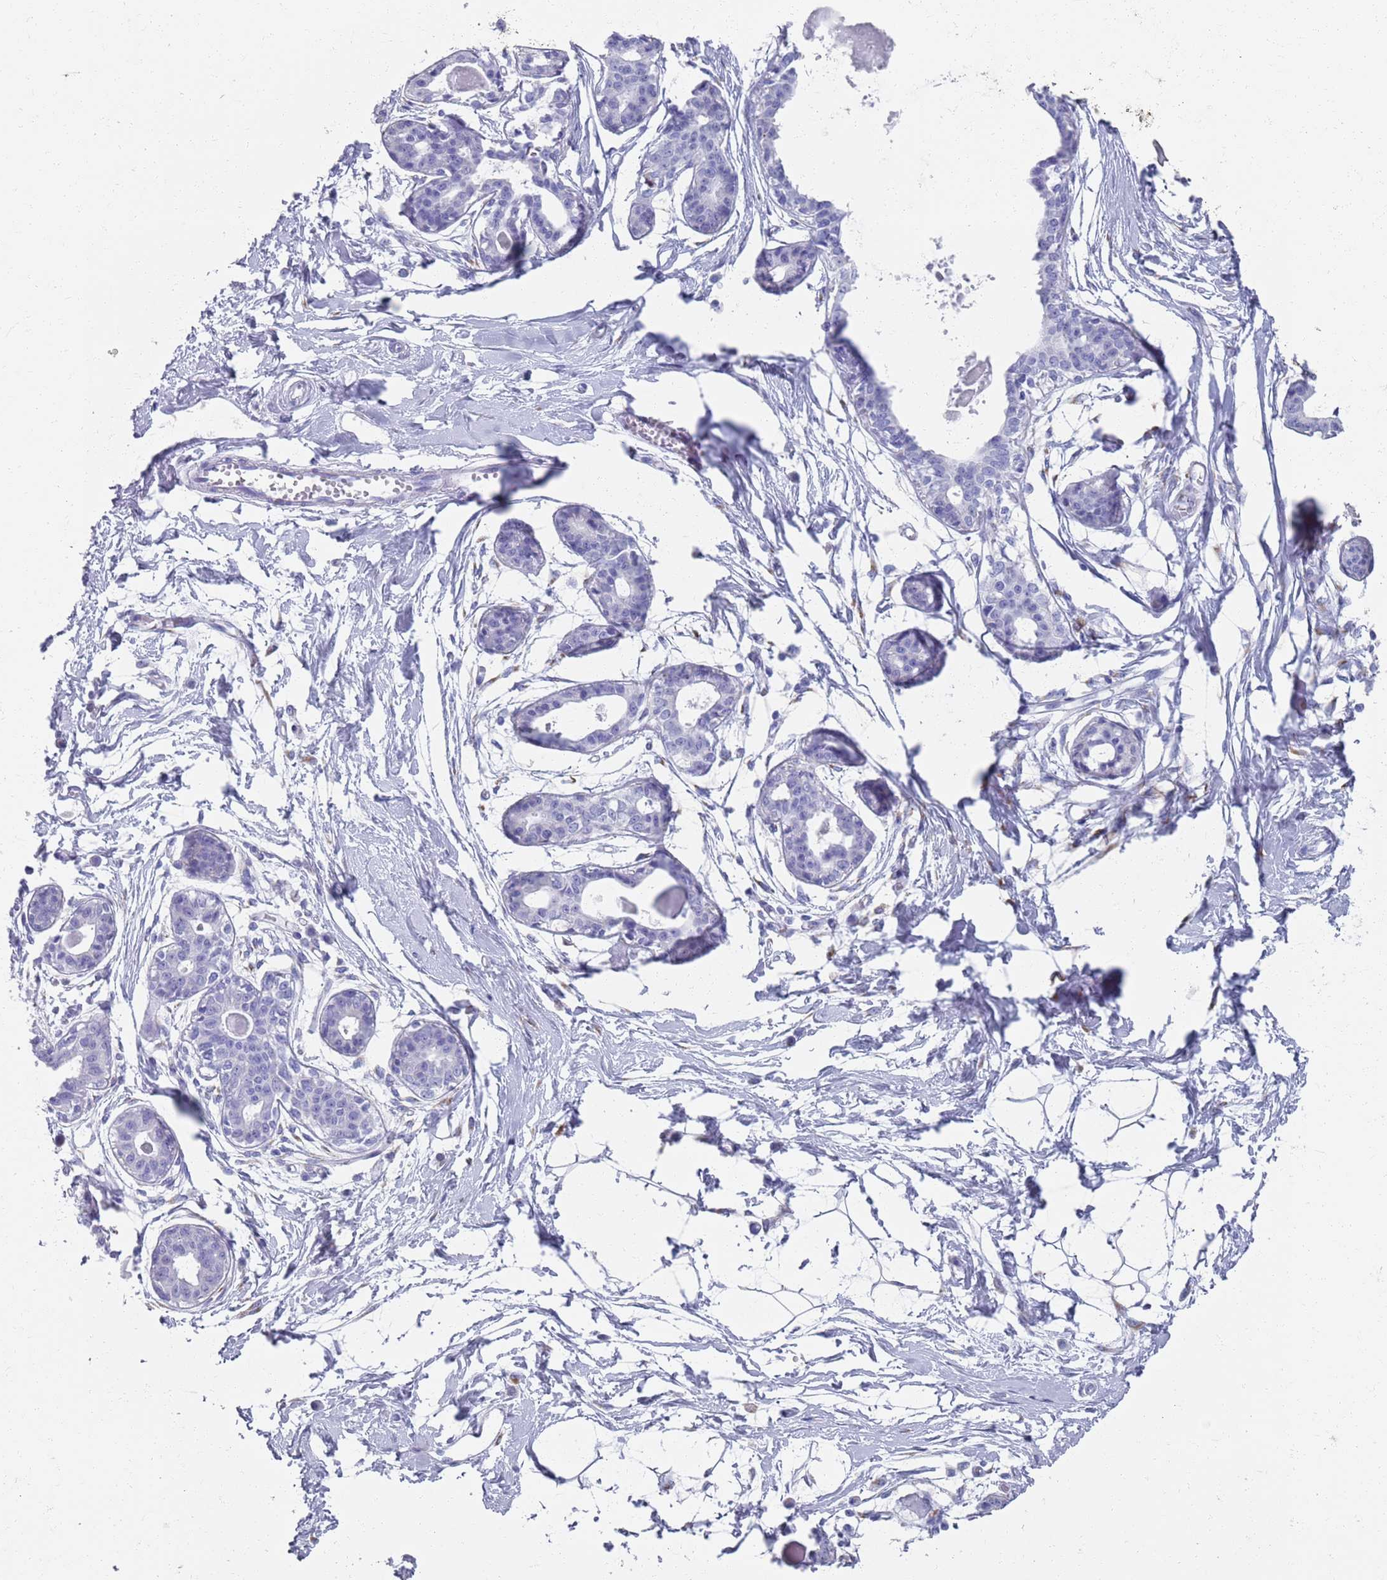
{"staining": {"intensity": "negative", "quantity": "none", "location": "none"}, "tissue": "breast", "cell_type": "Adipocytes", "image_type": "normal", "snomed": [{"axis": "morphology", "description": "Normal tissue, NOS"}, {"axis": "topography", "description": "Breast"}], "caption": "This histopathology image is of normal breast stained with immunohistochemistry (IHC) to label a protein in brown with the nuclei are counter-stained blue. There is no staining in adipocytes.", "gene": "PLOD1", "patient": {"sex": "female", "age": 45}}